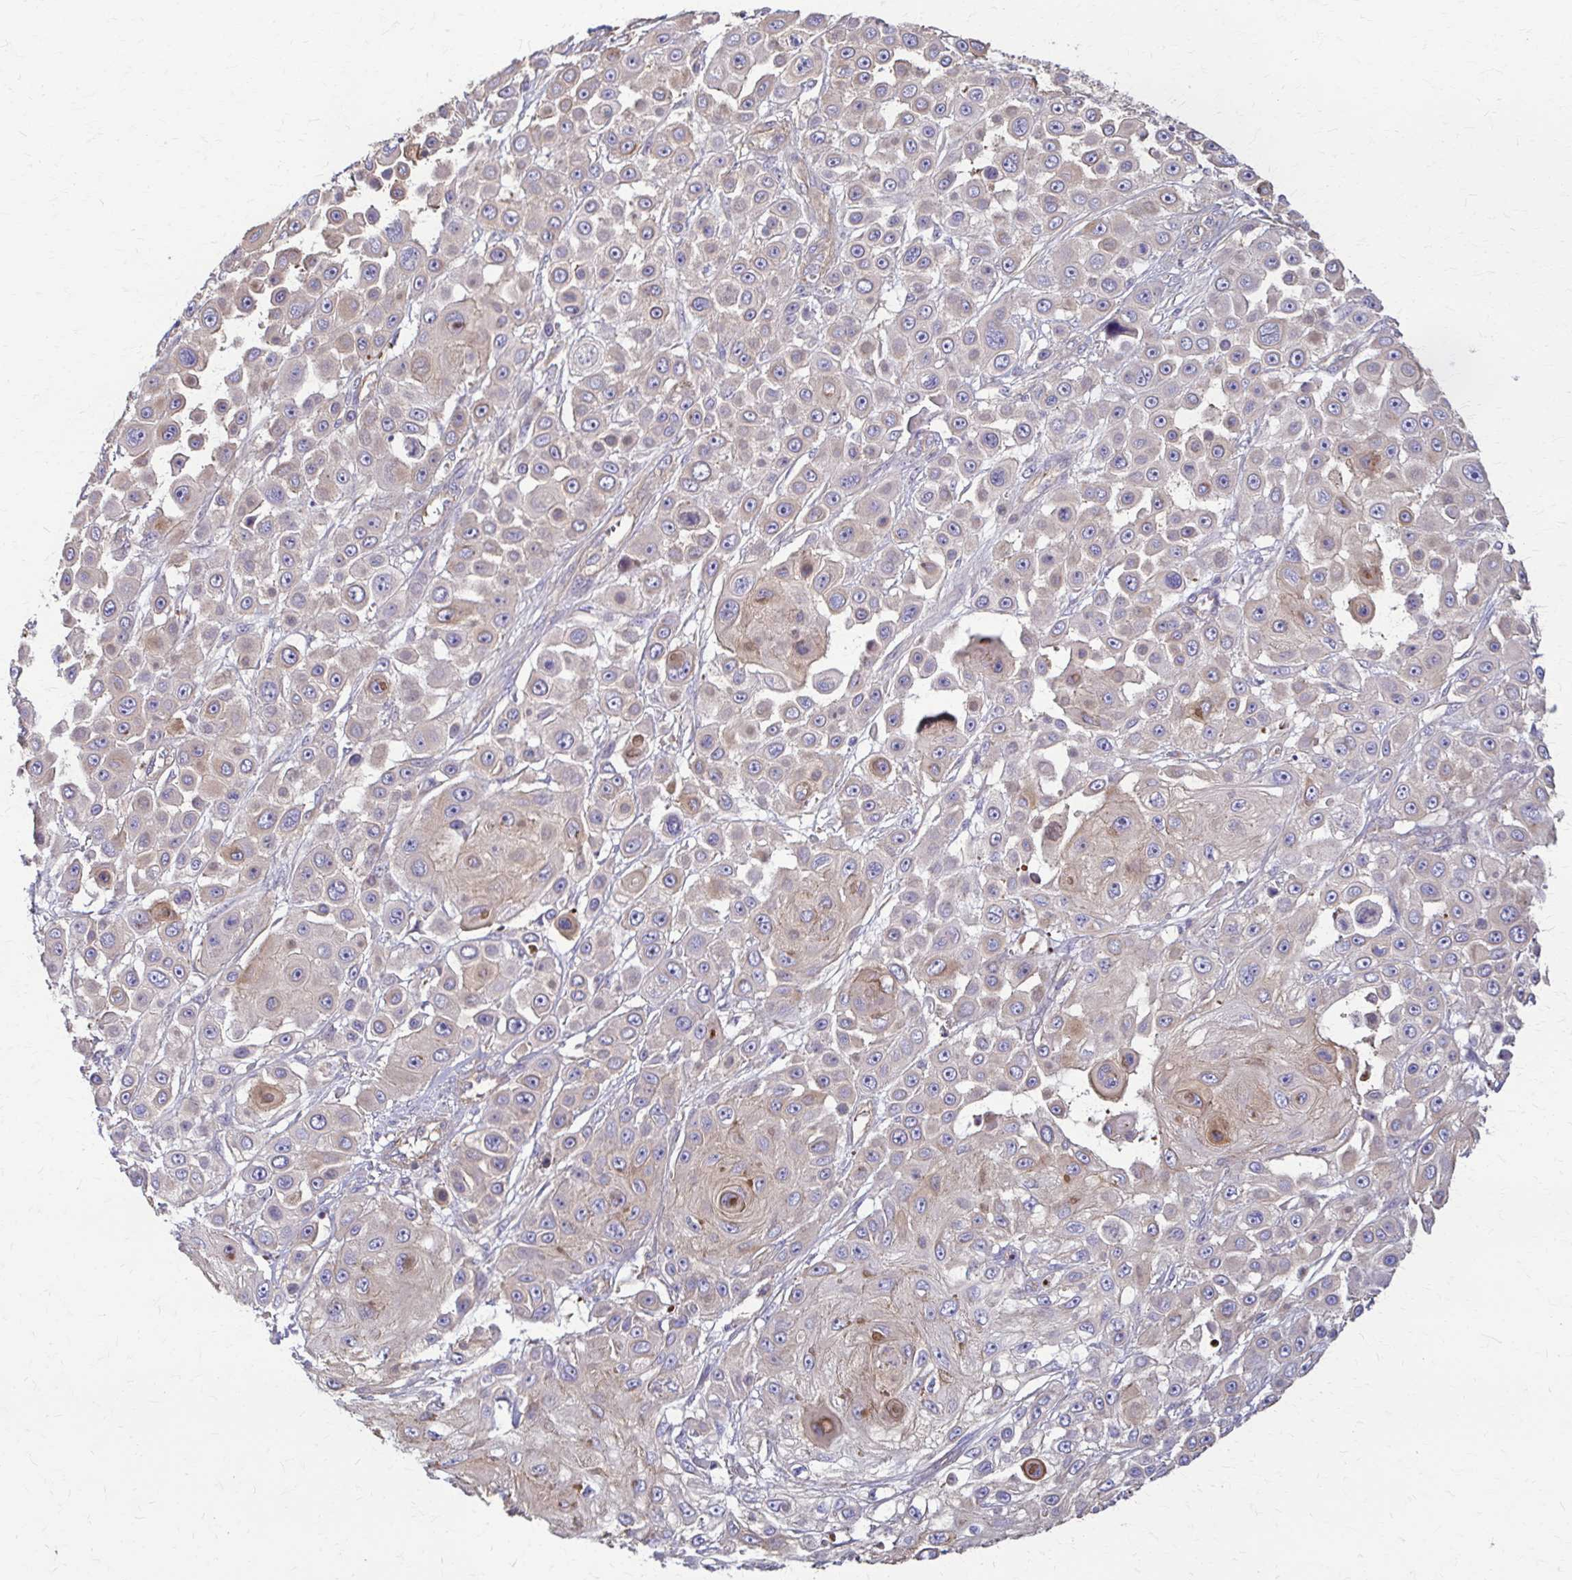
{"staining": {"intensity": "negative", "quantity": "none", "location": "none"}, "tissue": "skin cancer", "cell_type": "Tumor cells", "image_type": "cancer", "snomed": [{"axis": "morphology", "description": "Squamous cell carcinoma, NOS"}, {"axis": "topography", "description": "Skin"}], "caption": "Skin cancer stained for a protein using IHC exhibits no positivity tumor cells.", "gene": "DSP", "patient": {"sex": "male", "age": 67}}